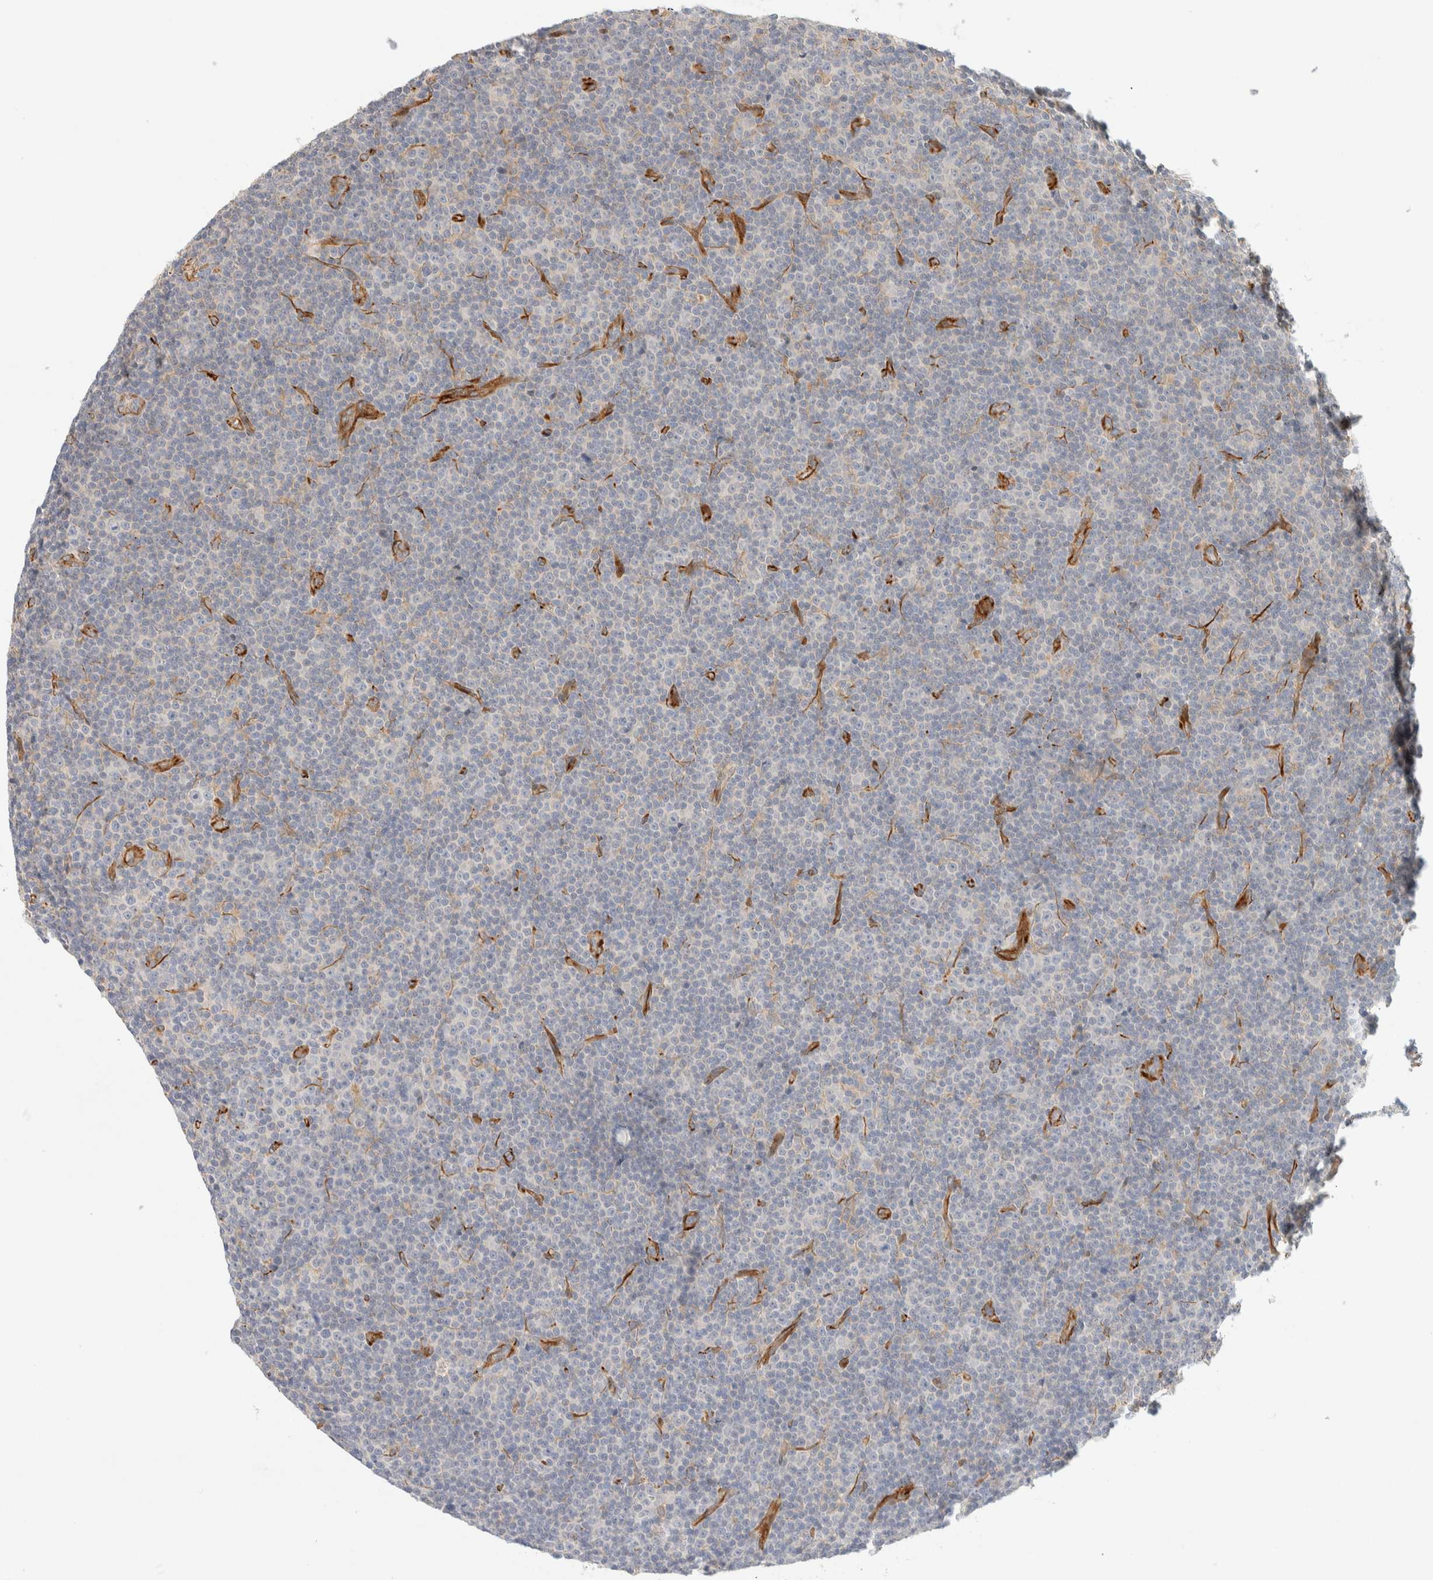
{"staining": {"intensity": "negative", "quantity": "none", "location": "none"}, "tissue": "lymphoma", "cell_type": "Tumor cells", "image_type": "cancer", "snomed": [{"axis": "morphology", "description": "Malignant lymphoma, non-Hodgkin's type, Low grade"}, {"axis": "topography", "description": "Lymph node"}], "caption": "Lymphoma was stained to show a protein in brown. There is no significant expression in tumor cells. The staining is performed using DAB brown chromogen with nuclei counter-stained in using hematoxylin.", "gene": "FAT1", "patient": {"sex": "female", "age": 67}}